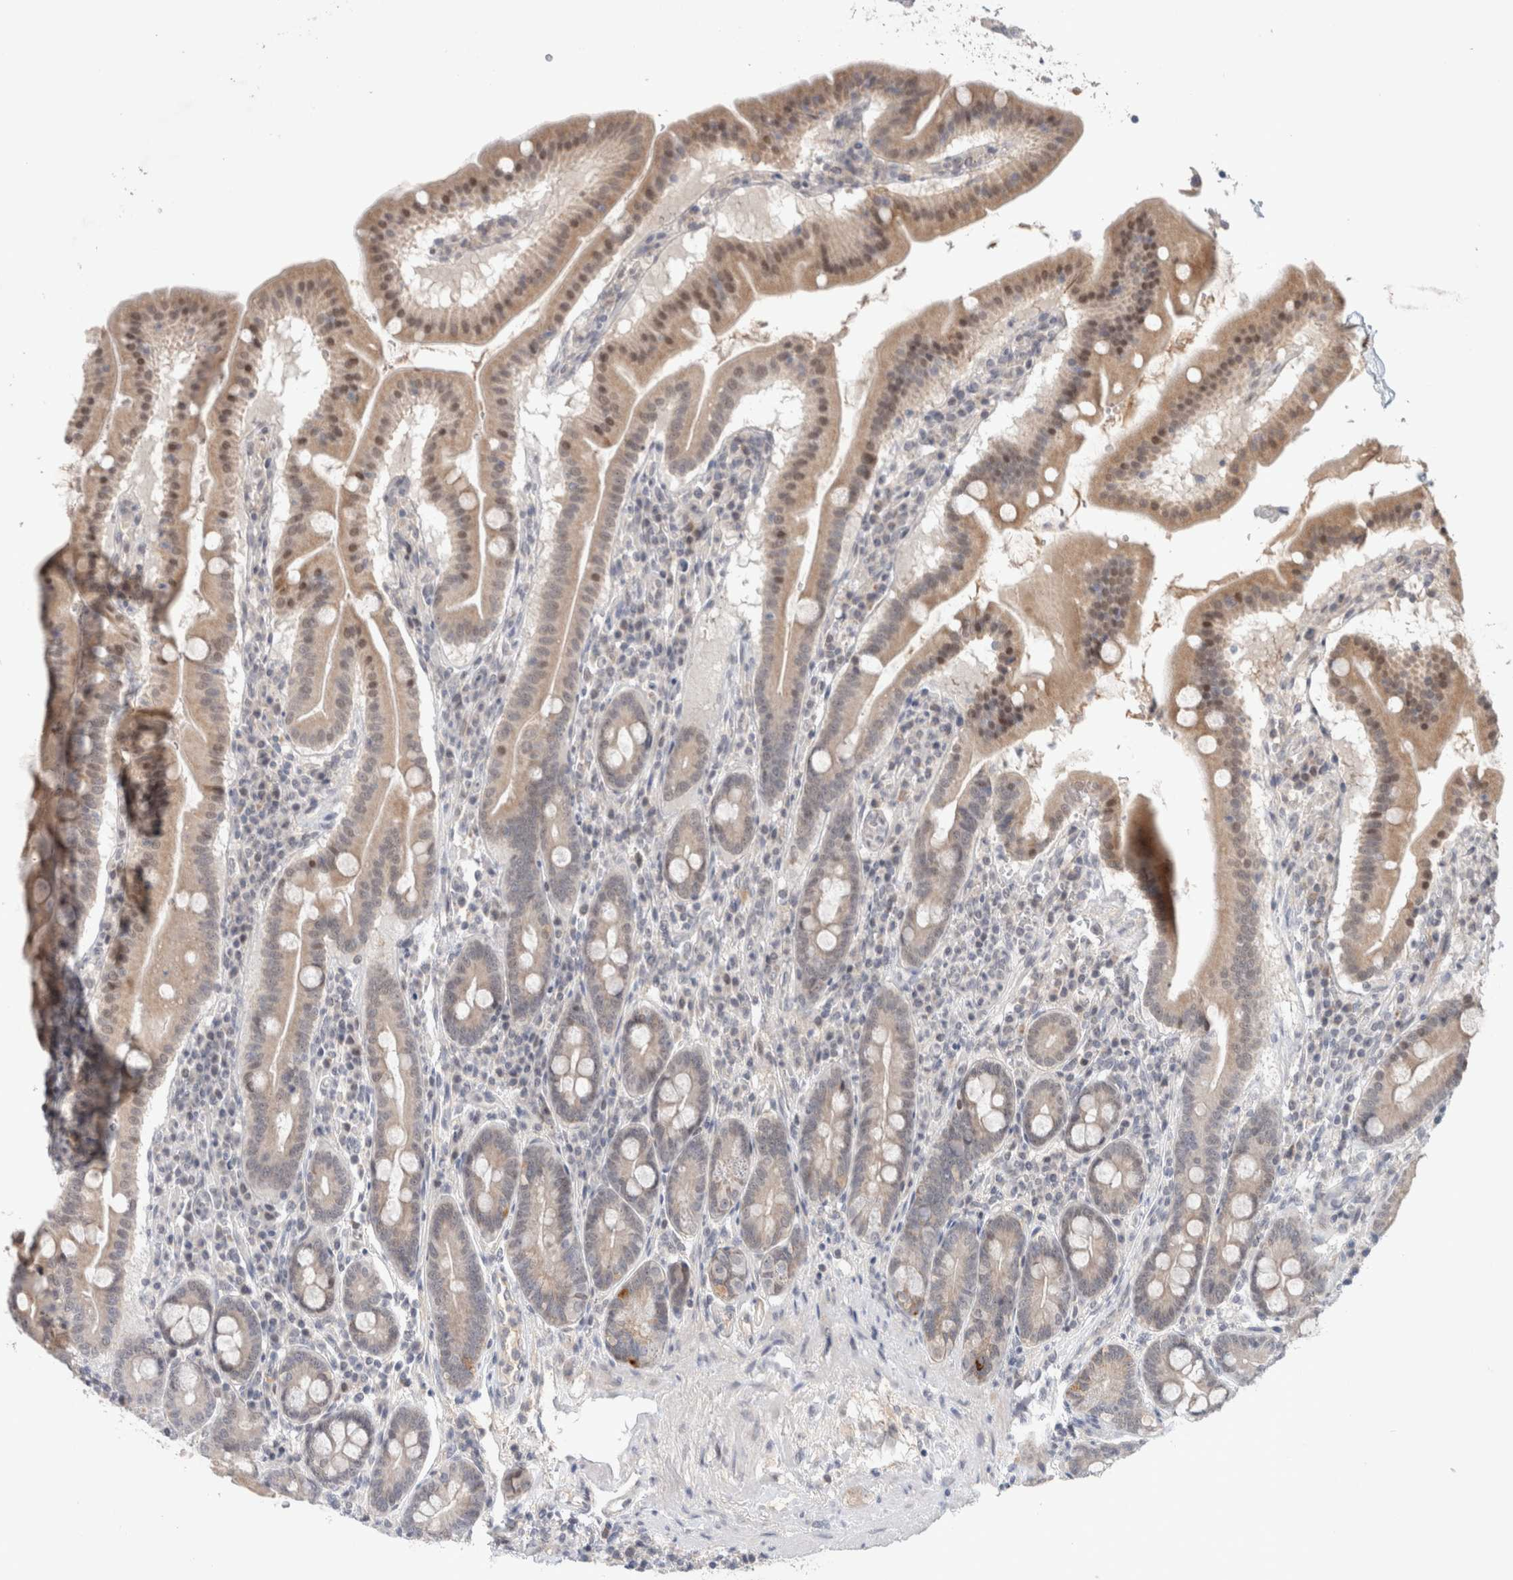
{"staining": {"intensity": "weak", "quantity": ">75%", "location": "cytoplasmic/membranous"}, "tissue": "duodenum", "cell_type": "Glandular cells", "image_type": "normal", "snomed": [{"axis": "morphology", "description": "Normal tissue, NOS"}, {"axis": "morphology", "description": "Adenocarcinoma, NOS"}, {"axis": "topography", "description": "Pancreas"}, {"axis": "topography", "description": "Duodenum"}], "caption": "There is low levels of weak cytoplasmic/membranous staining in glandular cells of normal duodenum, as demonstrated by immunohistochemical staining (brown color).", "gene": "SYDE2", "patient": {"sex": "male", "age": 50}}